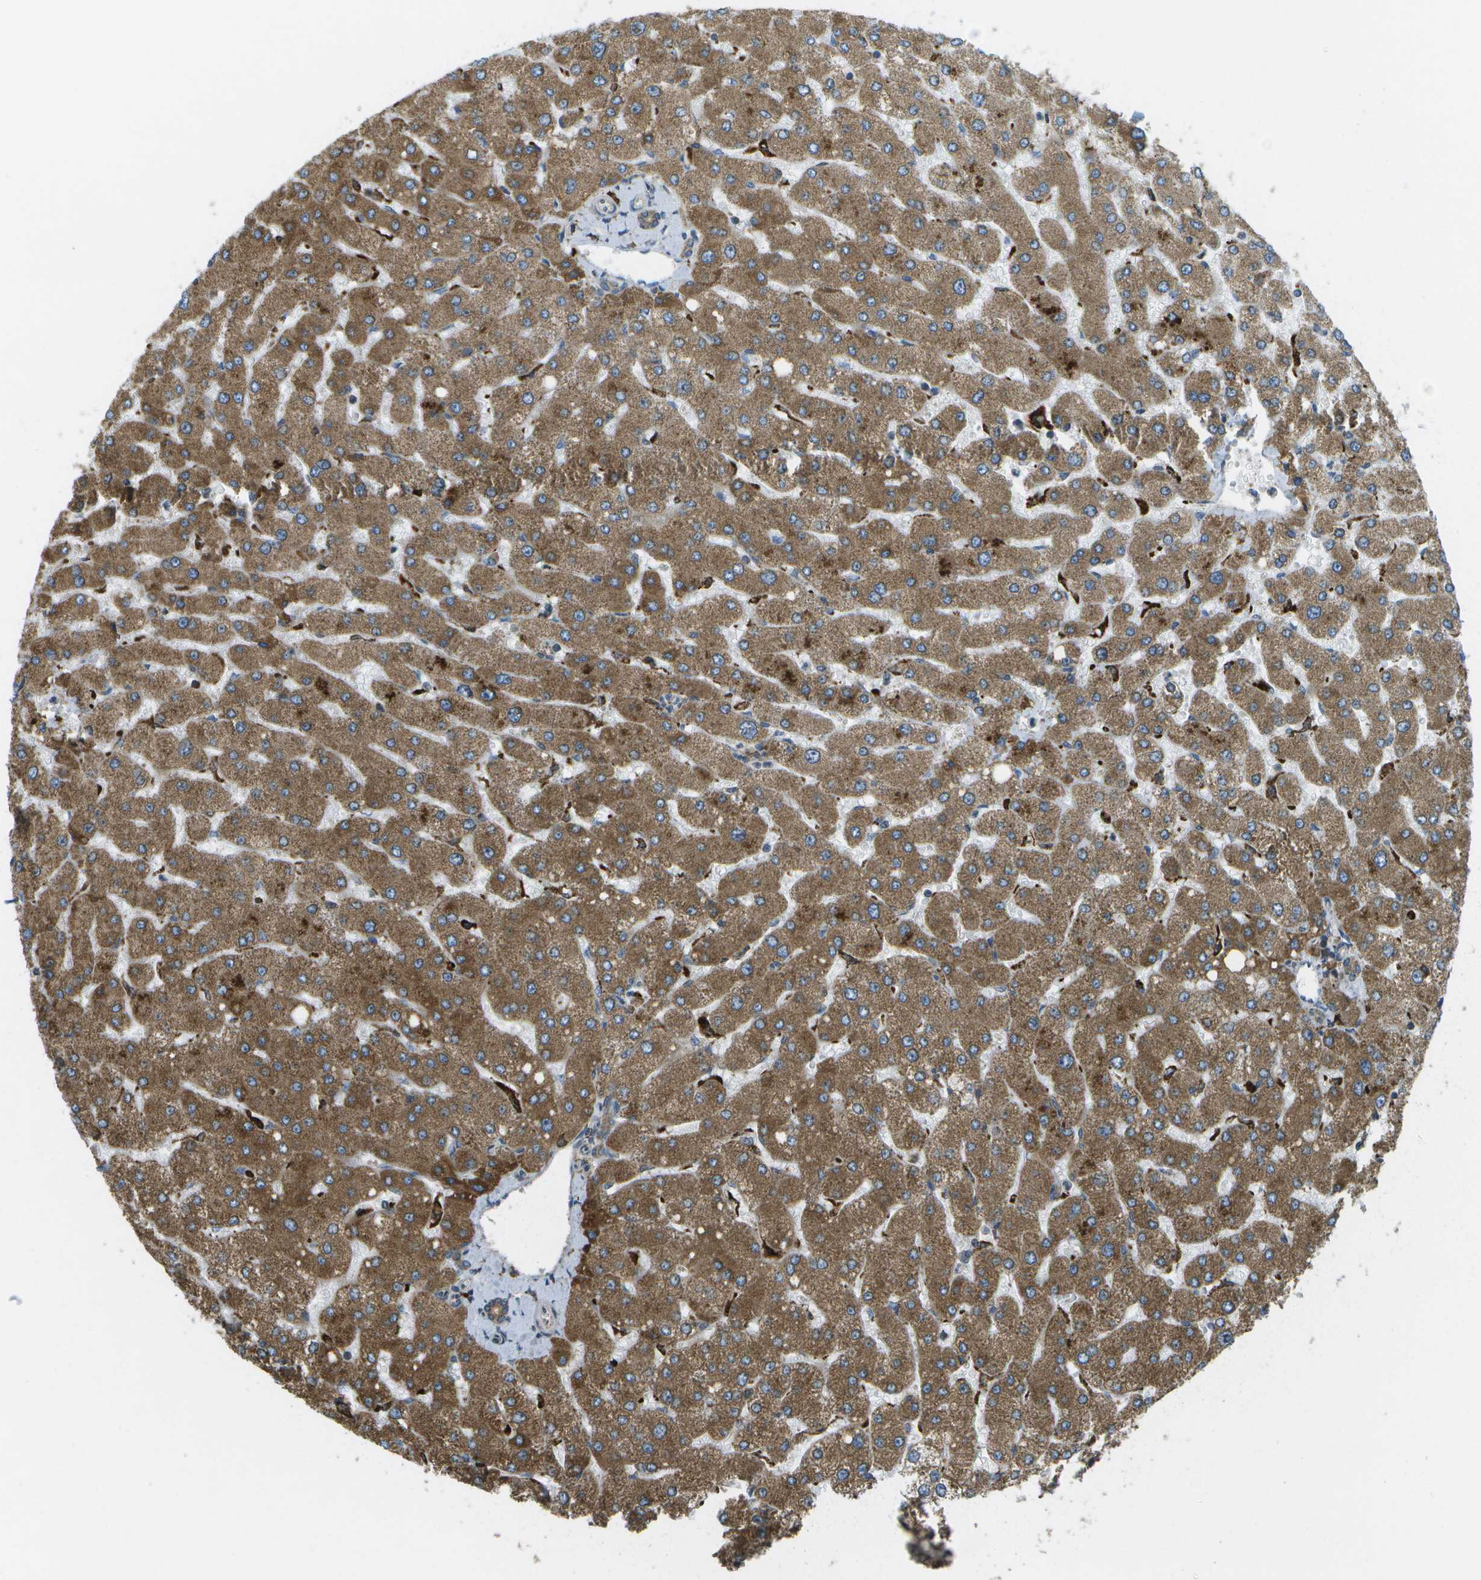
{"staining": {"intensity": "moderate", "quantity": ">75%", "location": "cytoplasmic/membranous"}, "tissue": "liver", "cell_type": "Cholangiocytes", "image_type": "normal", "snomed": [{"axis": "morphology", "description": "Normal tissue, NOS"}, {"axis": "topography", "description": "Liver"}], "caption": "Immunohistochemistry (IHC) photomicrograph of unremarkable liver: human liver stained using immunohistochemistry (IHC) exhibits medium levels of moderate protein expression localized specifically in the cytoplasmic/membranous of cholangiocytes, appearing as a cytoplasmic/membranous brown color.", "gene": "USP30", "patient": {"sex": "male", "age": 55}}